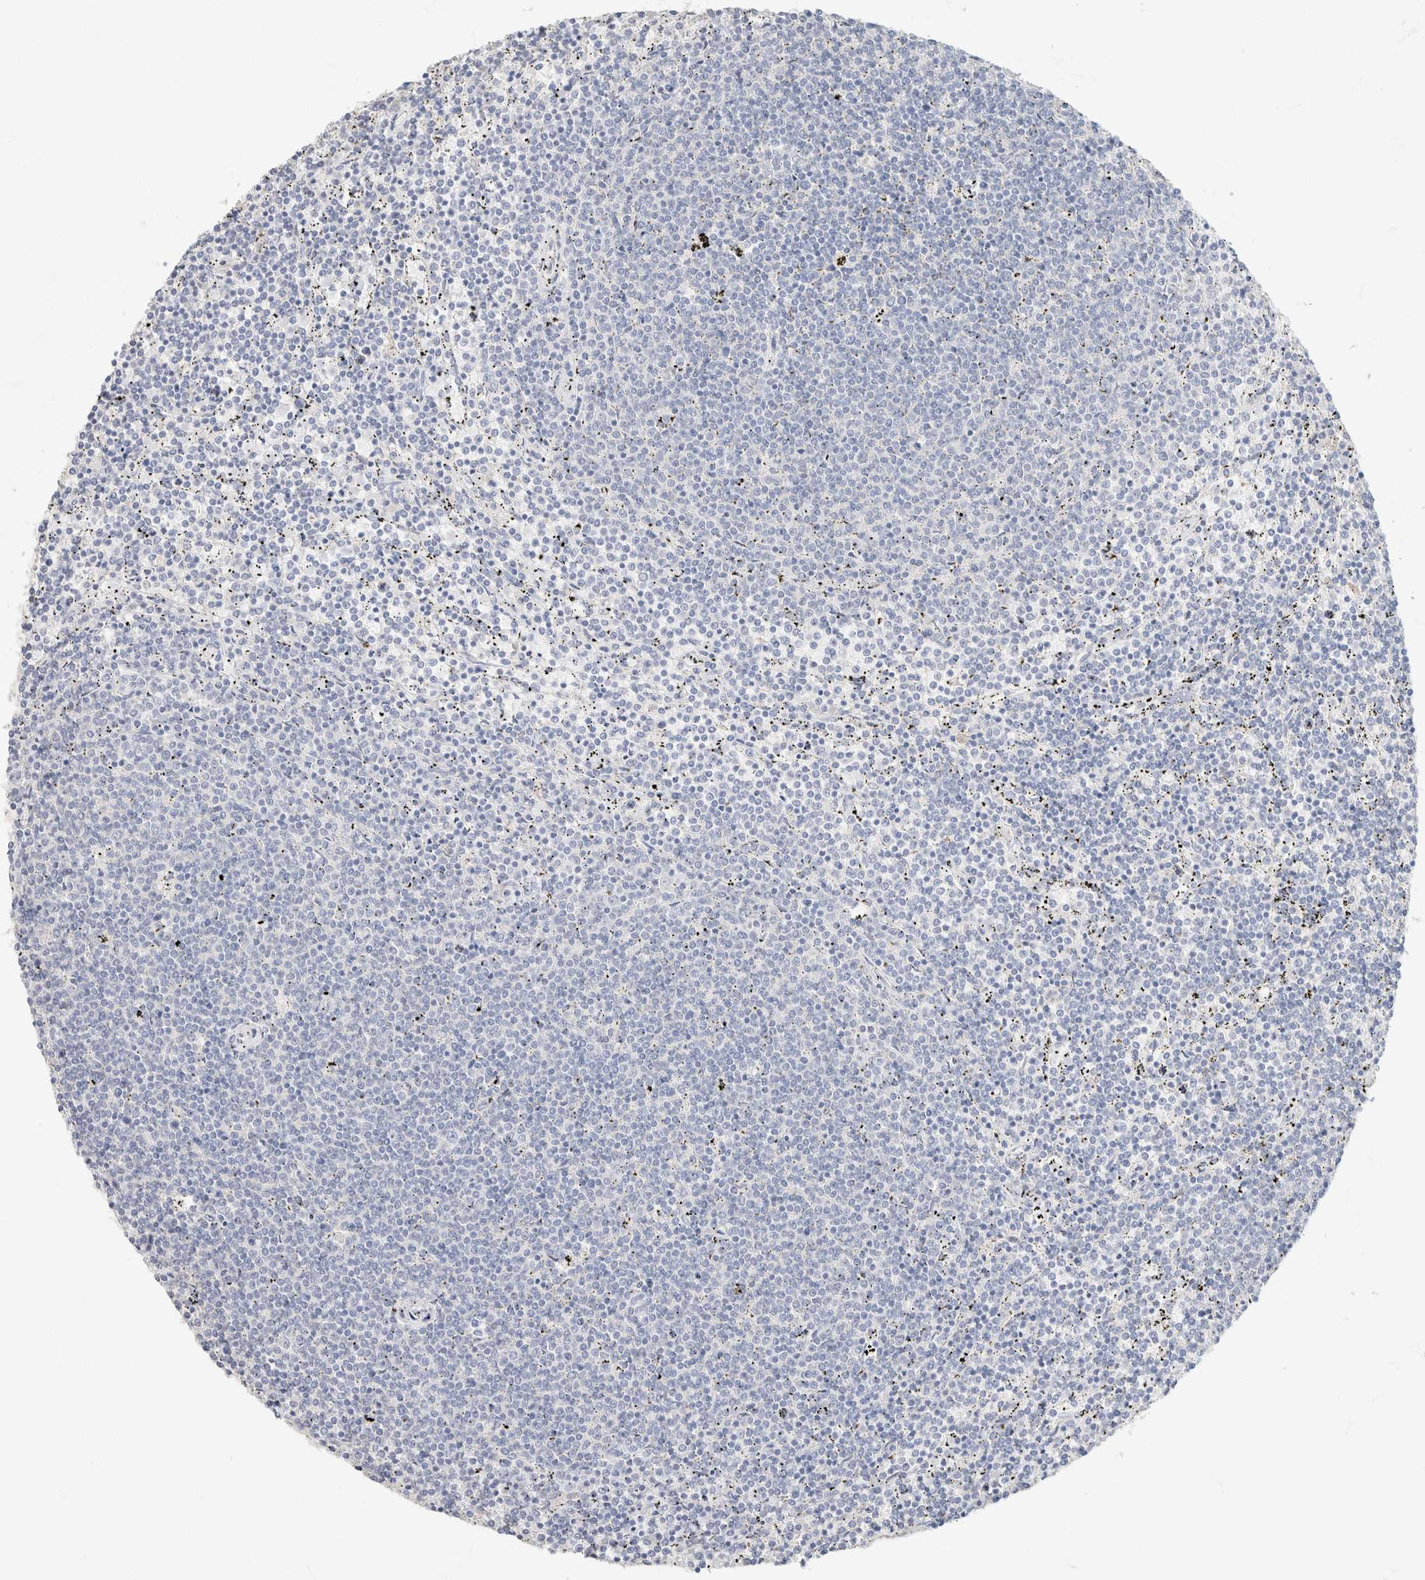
{"staining": {"intensity": "negative", "quantity": "none", "location": "none"}, "tissue": "lymphoma", "cell_type": "Tumor cells", "image_type": "cancer", "snomed": [{"axis": "morphology", "description": "Malignant lymphoma, non-Hodgkin's type, Low grade"}, {"axis": "topography", "description": "Spleen"}], "caption": "Human low-grade malignant lymphoma, non-Hodgkin's type stained for a protein using immunohistochemistry demonstrates no expression in tumor cells.", "gene": "CA12", "patient": {"sex": "female", "age": 50}}